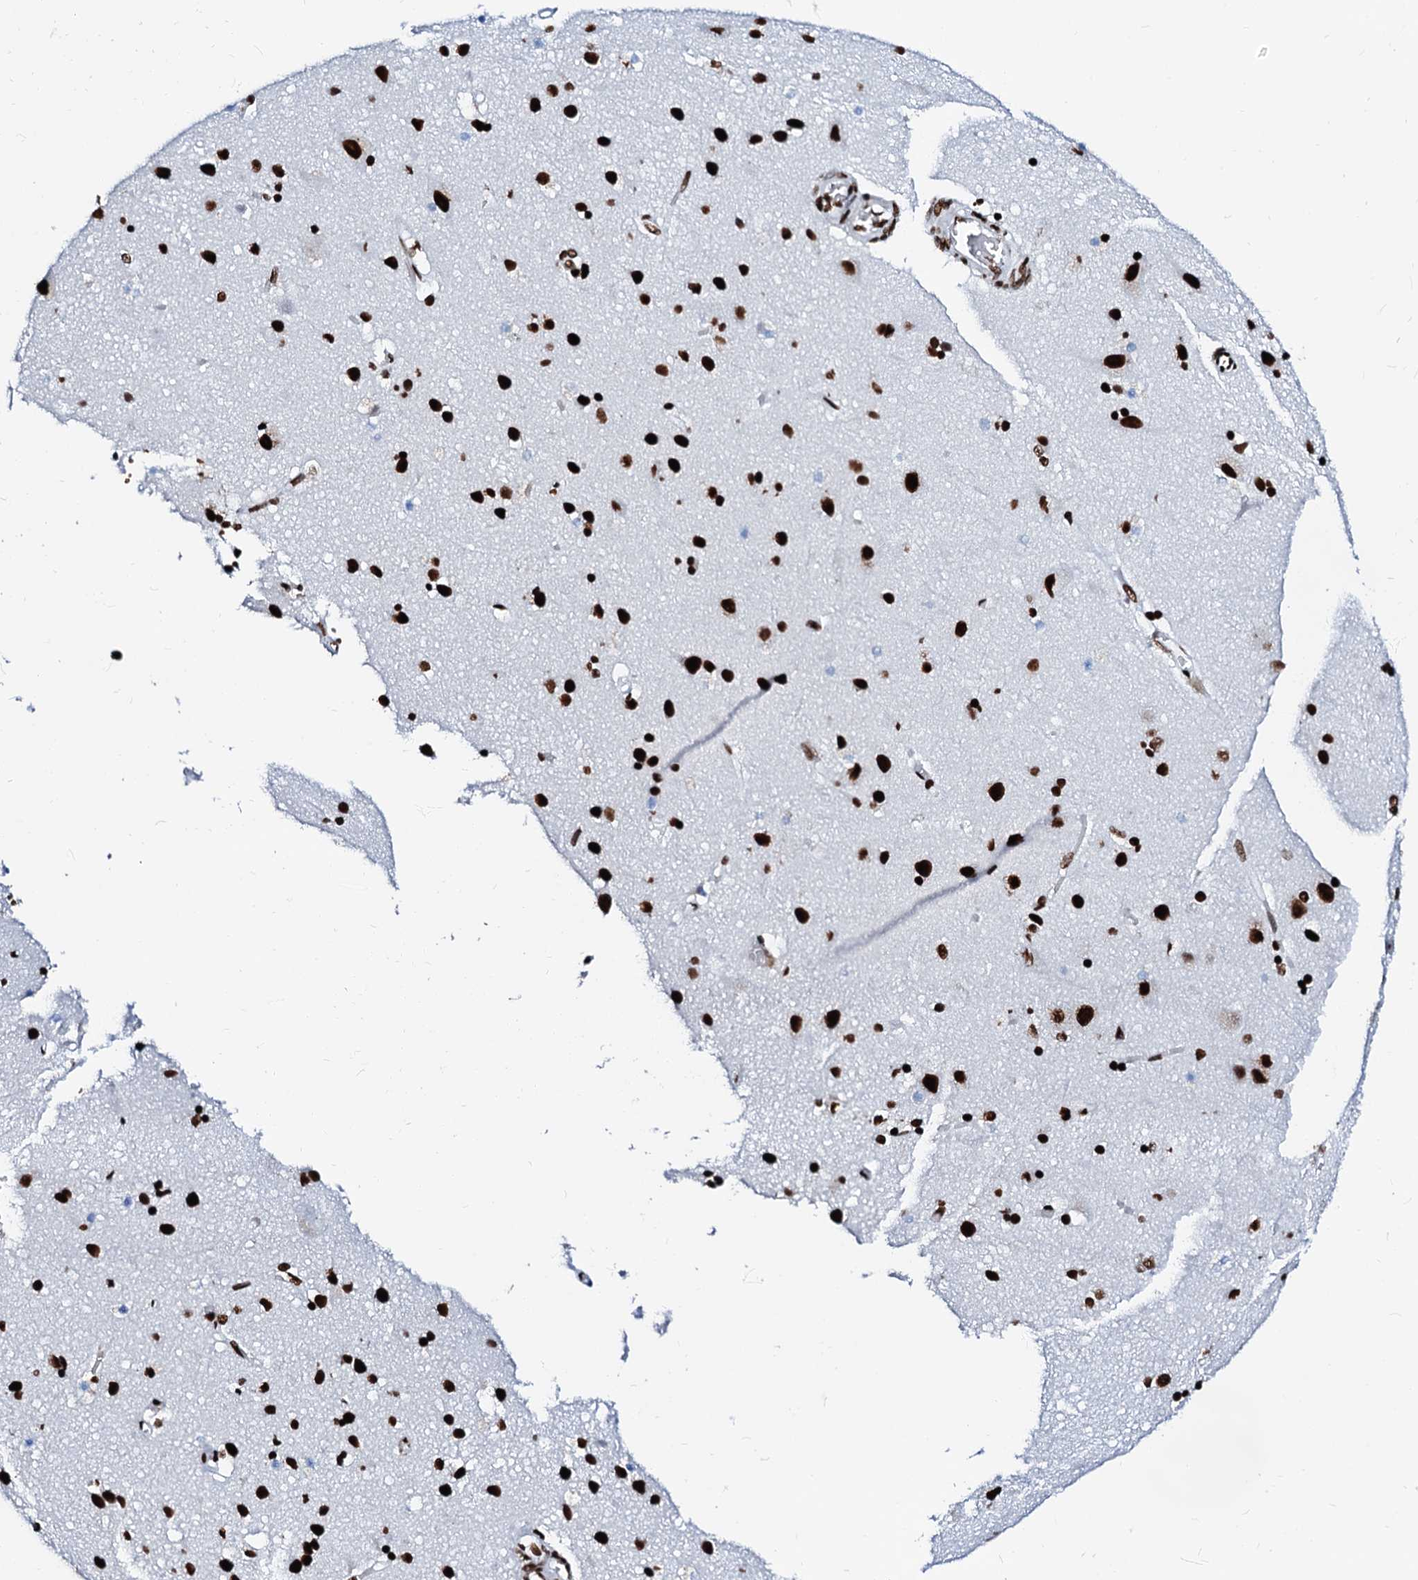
{"staining": {"intensity": "strong", "quantity": ">75%", "location": "nuclear"}, "tissue": "cerebral cortex", "cell_type": "Endothelial cells", "image_type": "normal", "snomed": [{"axis": "morphology", "description": "Normal tissue, NOS"}, {"axis": "topography", "description": "Cerebral cortex"}], "caption": "Immunohistochemistry (IHC) image of benign cerebral cortex: human cerebral cortex stained using immunohistochemistry exhibits high levels of strong protein expression localized specifically in the nuclear of endothelial cells, appearing as a nuclear brown color.", "gene": "RALY", "patient": {"sex": "male", "age": 54}}